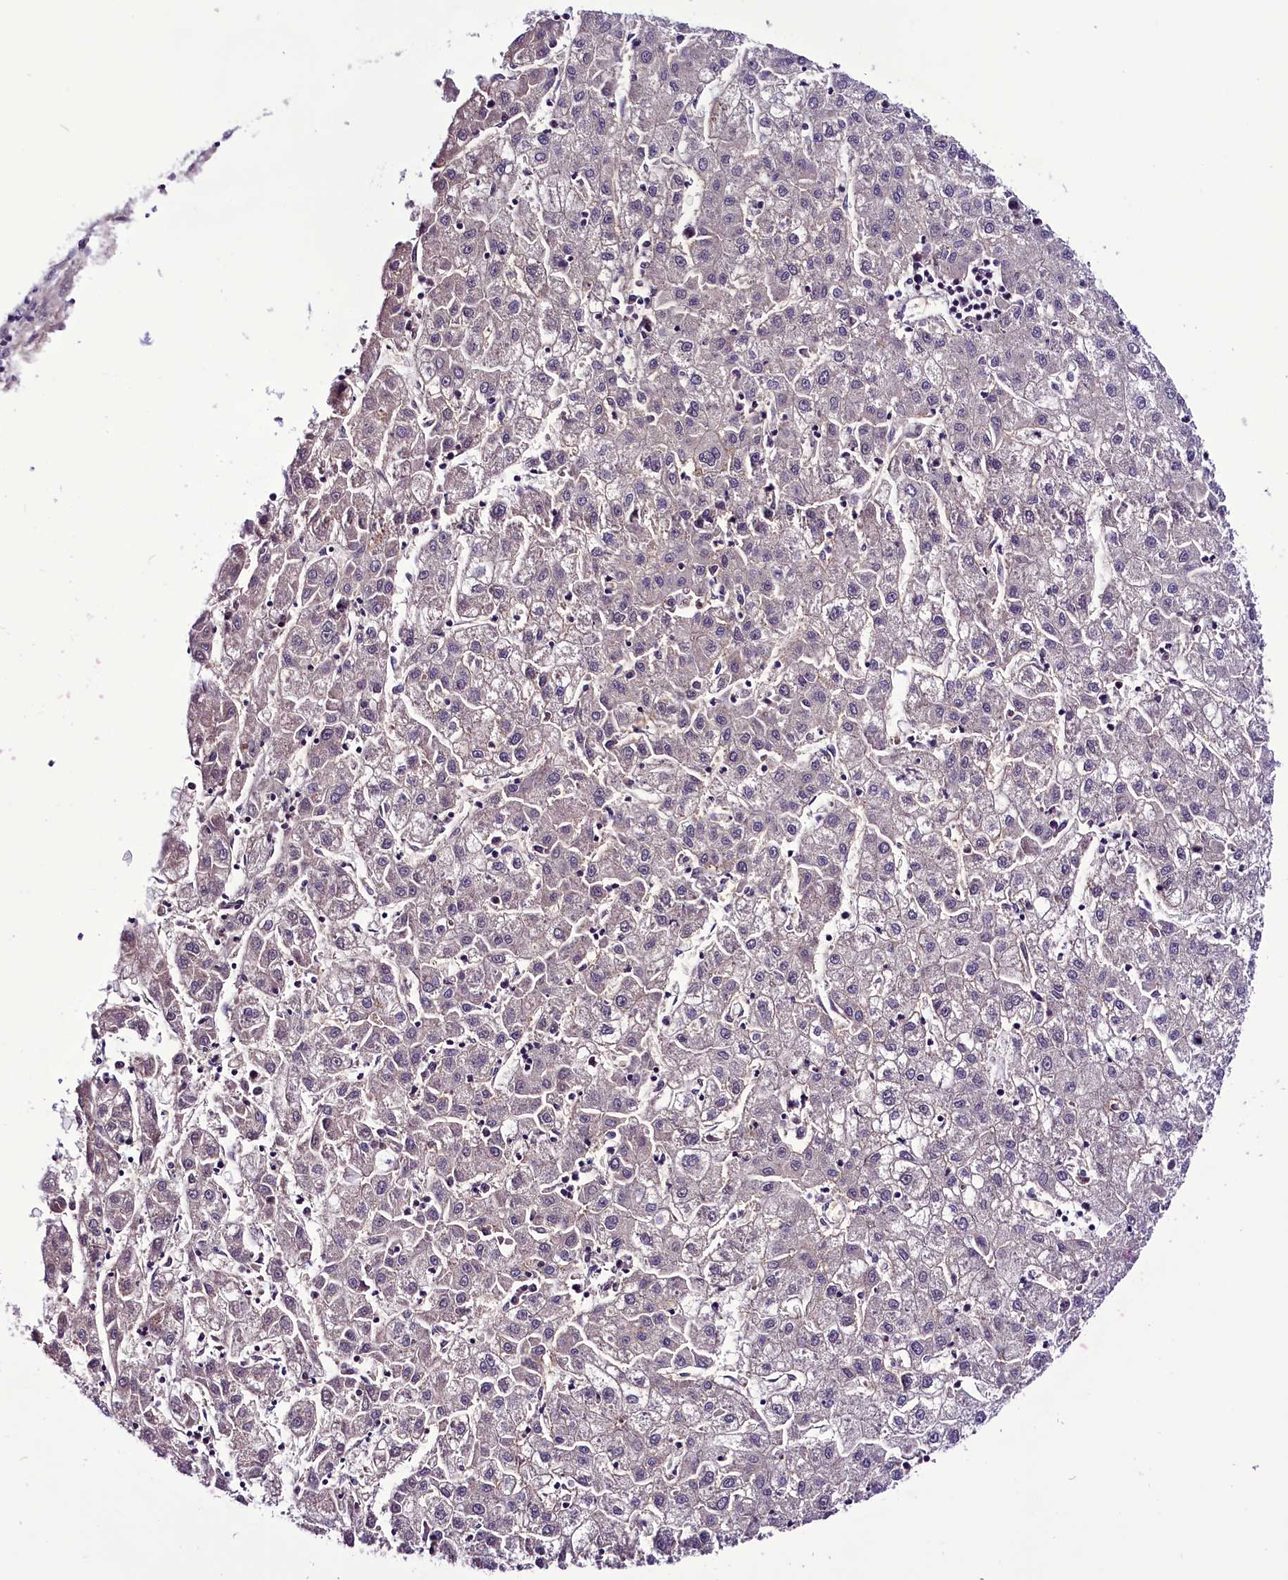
{"staining": {"intensity": "negative", "quantity": "none", "location": "none"}, "tissue": "liver cancer", "cell_type": "Tumor cells", "image_type": "cancer", "snomed": [{"axis": "morphology", "description": "Carcinoma, Hepatocellular, NOS"}, {"axis": "topography", "description": "Liver"}], "caption": "Tumor cells are negative for protein expression in human liver hepatocellular carcinoma.", "gene": "C9orf40", "patient": {"sex": "male", "age": 72}}